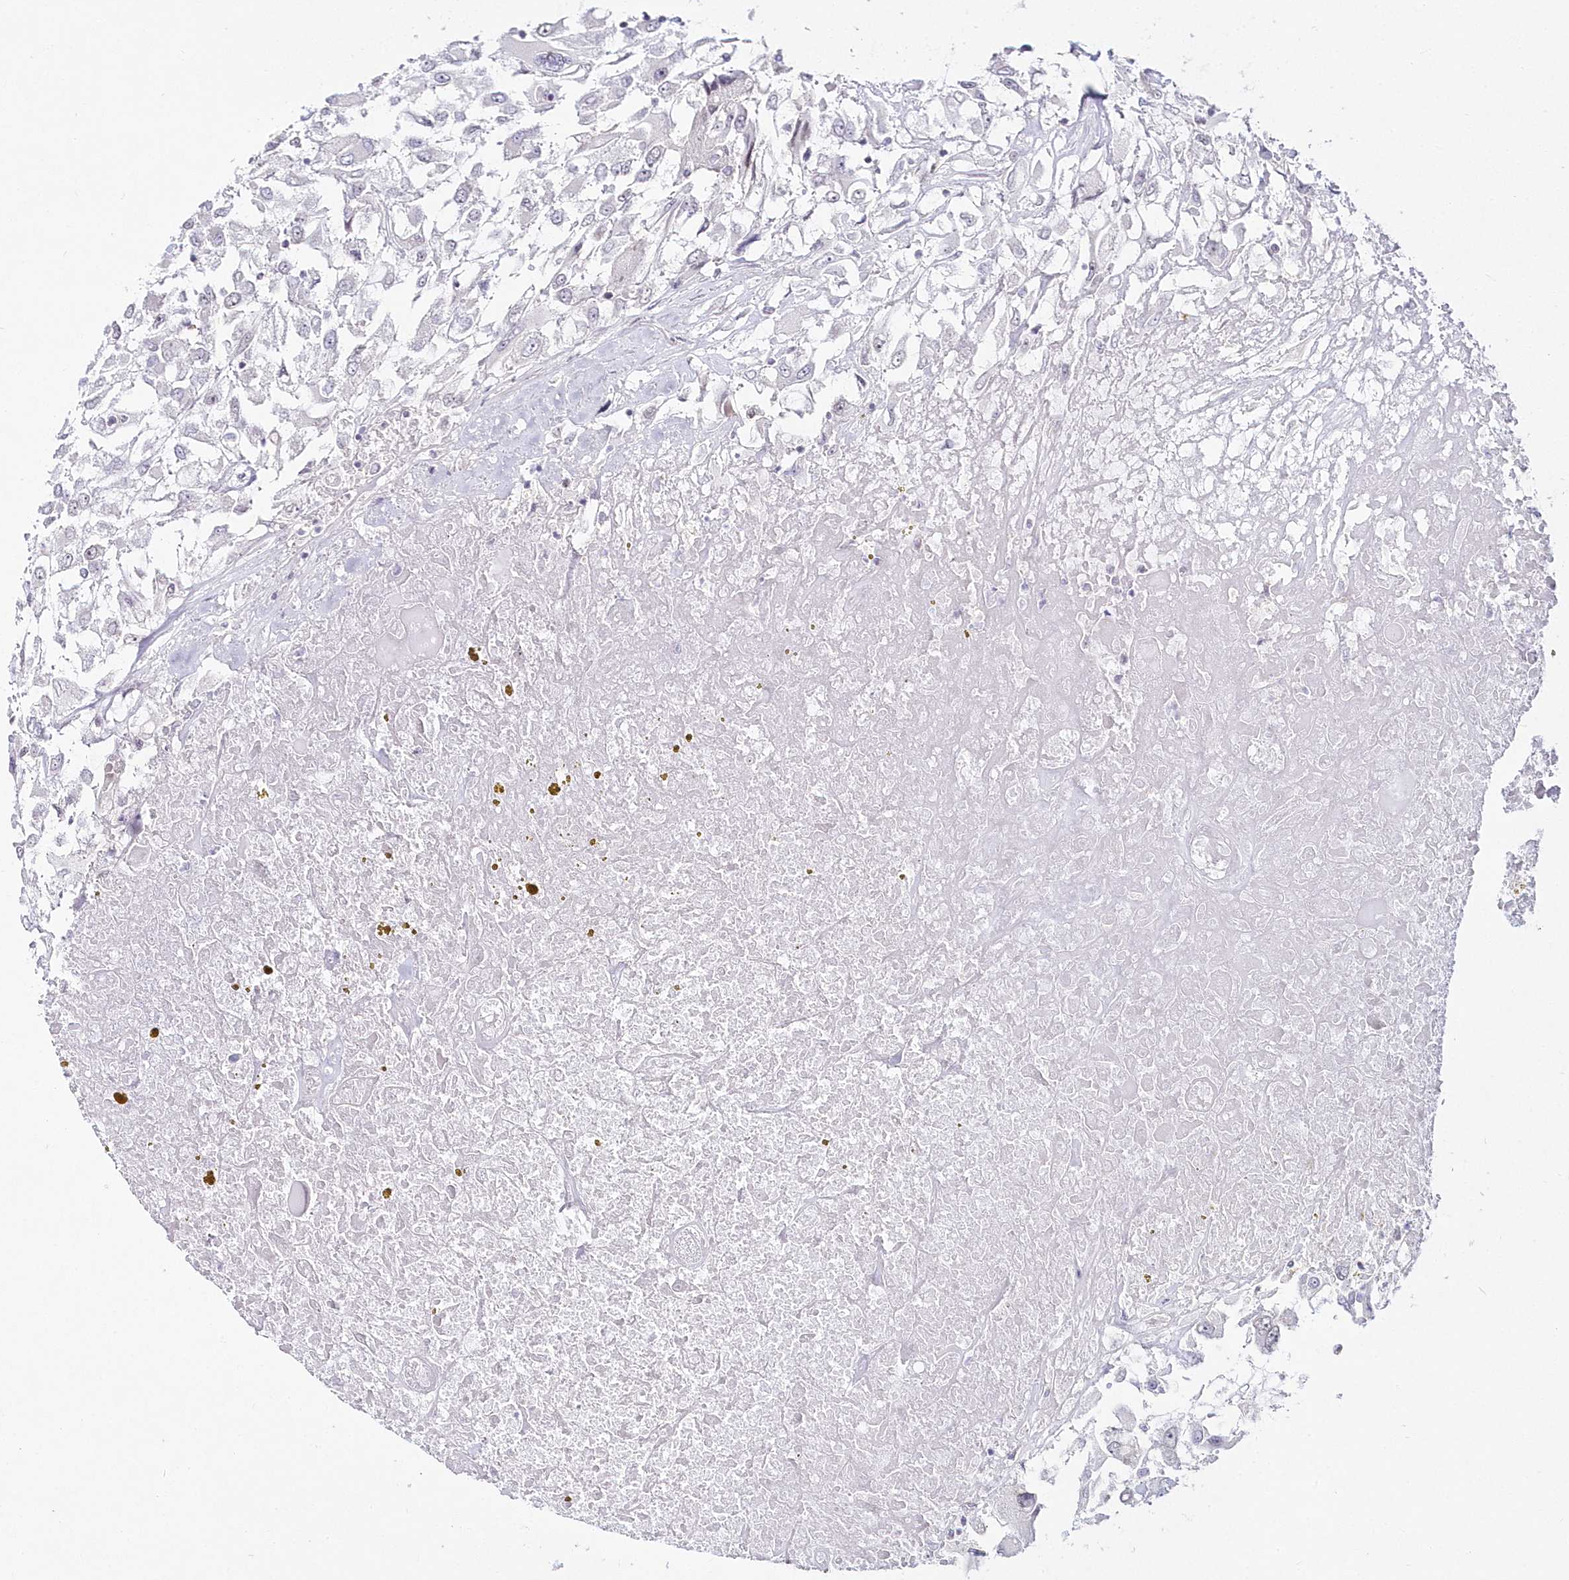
{"staining": {"intensity": "negative", "quantity": "none", "location": "none"}, "tissue": "renal cancer", "cell_type": "Tumor cells", "image_type": "cancer", "snomed": [{"axis": "morphology", "description": "Adenocarcinoma, NOS"}, {"axis": "topography", "description": "Kidney"}], "caption": "This is an IHC image of renal adenocarcinoma. There is no expression in tumor cells.", "gene": "HYCC2", "patient": {"sex": "female", "age": 52}}